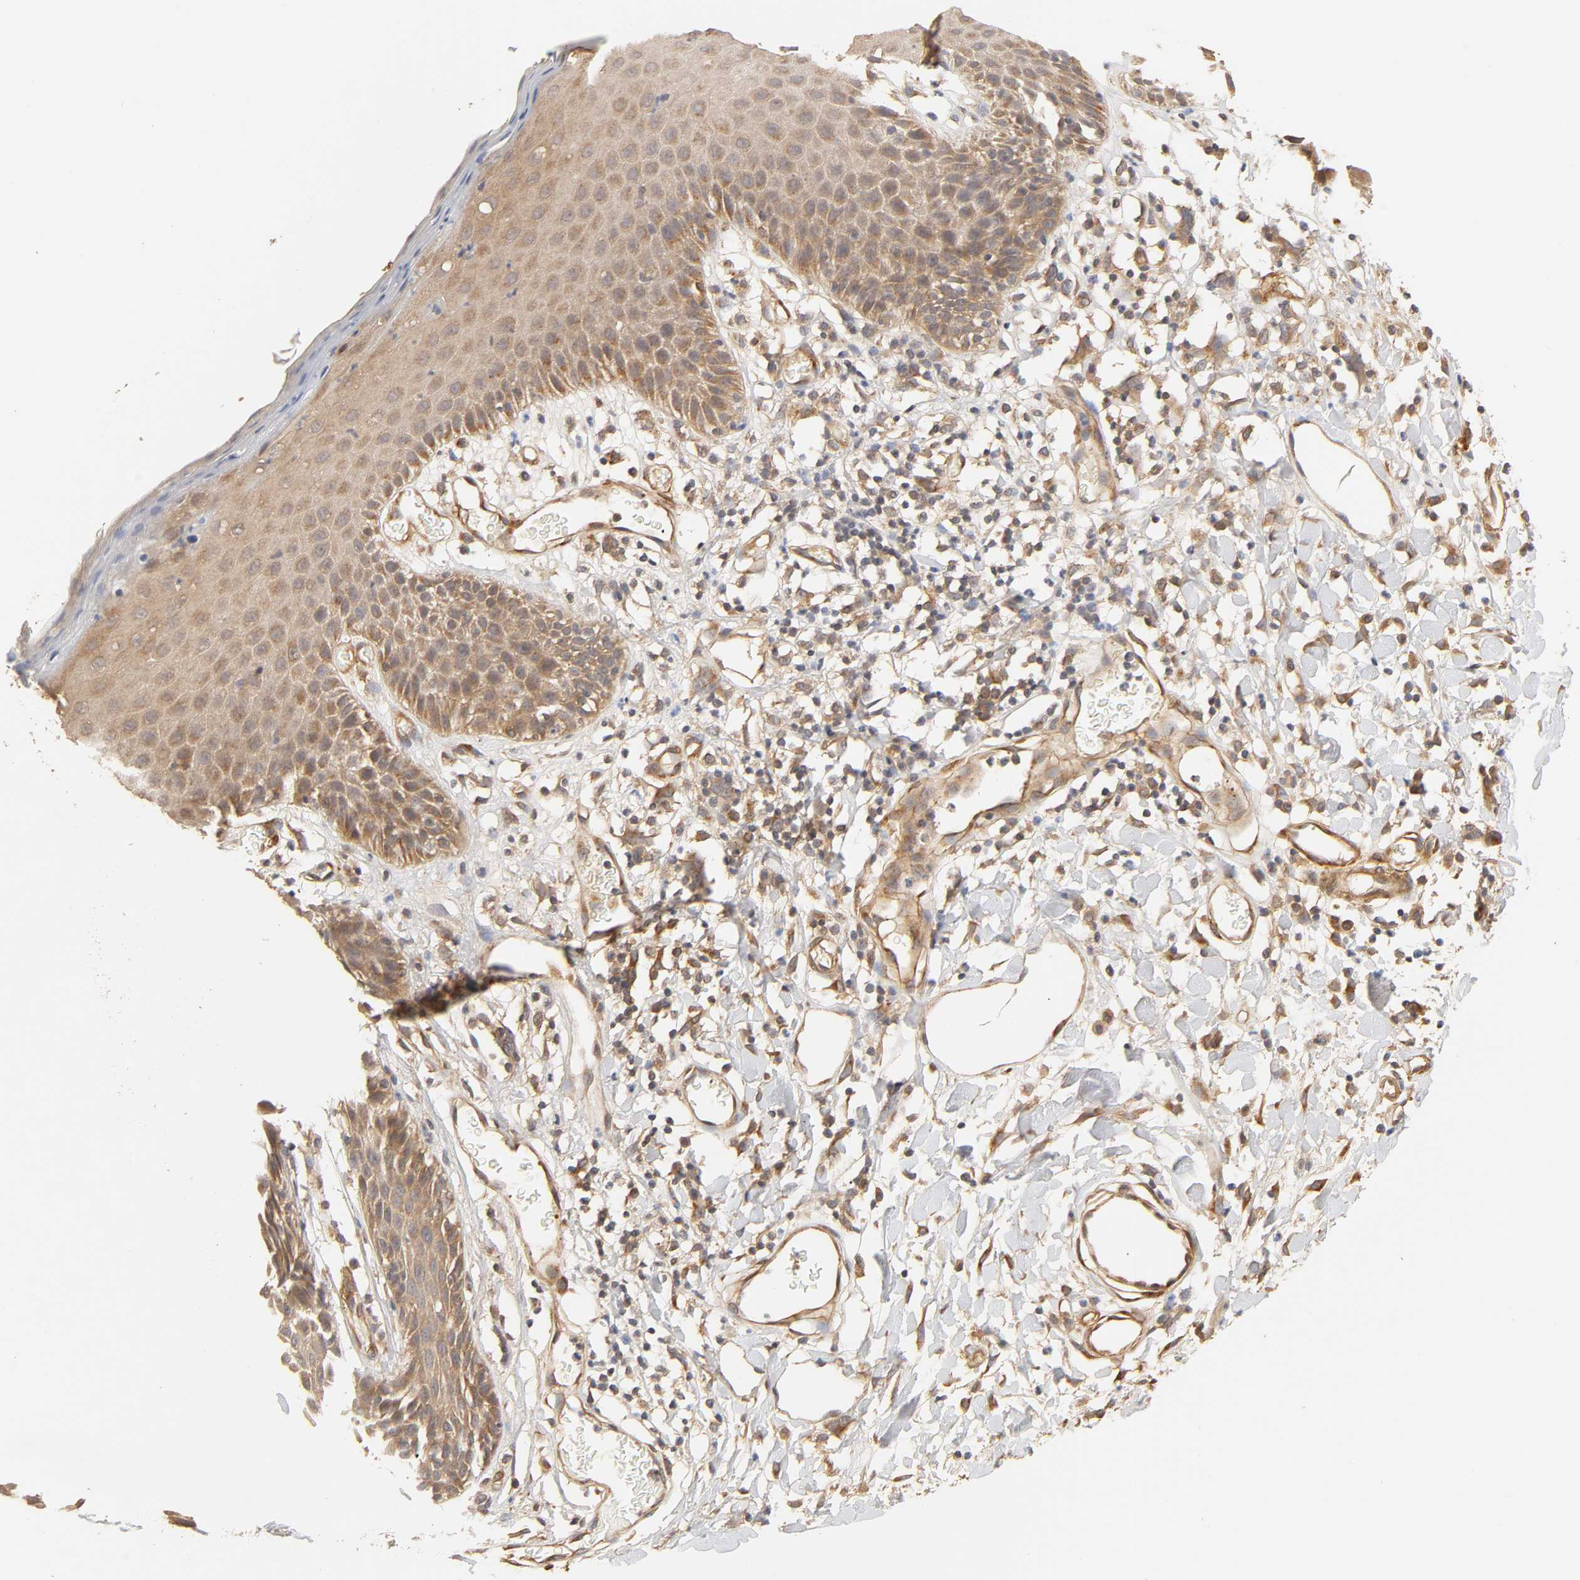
{"staining": {"intensity": "strong", "quantity": ">75%", "location": "cytoplasmic/membranous"}, "tissue": "skin", "cell_type": "Epidermal cells", "image_type": "normal", "snomed": [{"axis": "morphology", "description": "Normal tissue, NOS"}, {"axis": "topography", "description": "Vulva"}, {"axis": "topography", "description": "Peripheral nerve tissue"}], "caption": "DAB (3,3'-diaminobenzidine) immunohistochemical staining of normal human skin reveals strong cytoplasmic/membranous protein positivity in approximately >75% of epidermal cells. (DAB = brown stain, brightfield microscopy at high magnification).", "gene": "EPS8", "patient": {"sex": "female", "age": 68}}